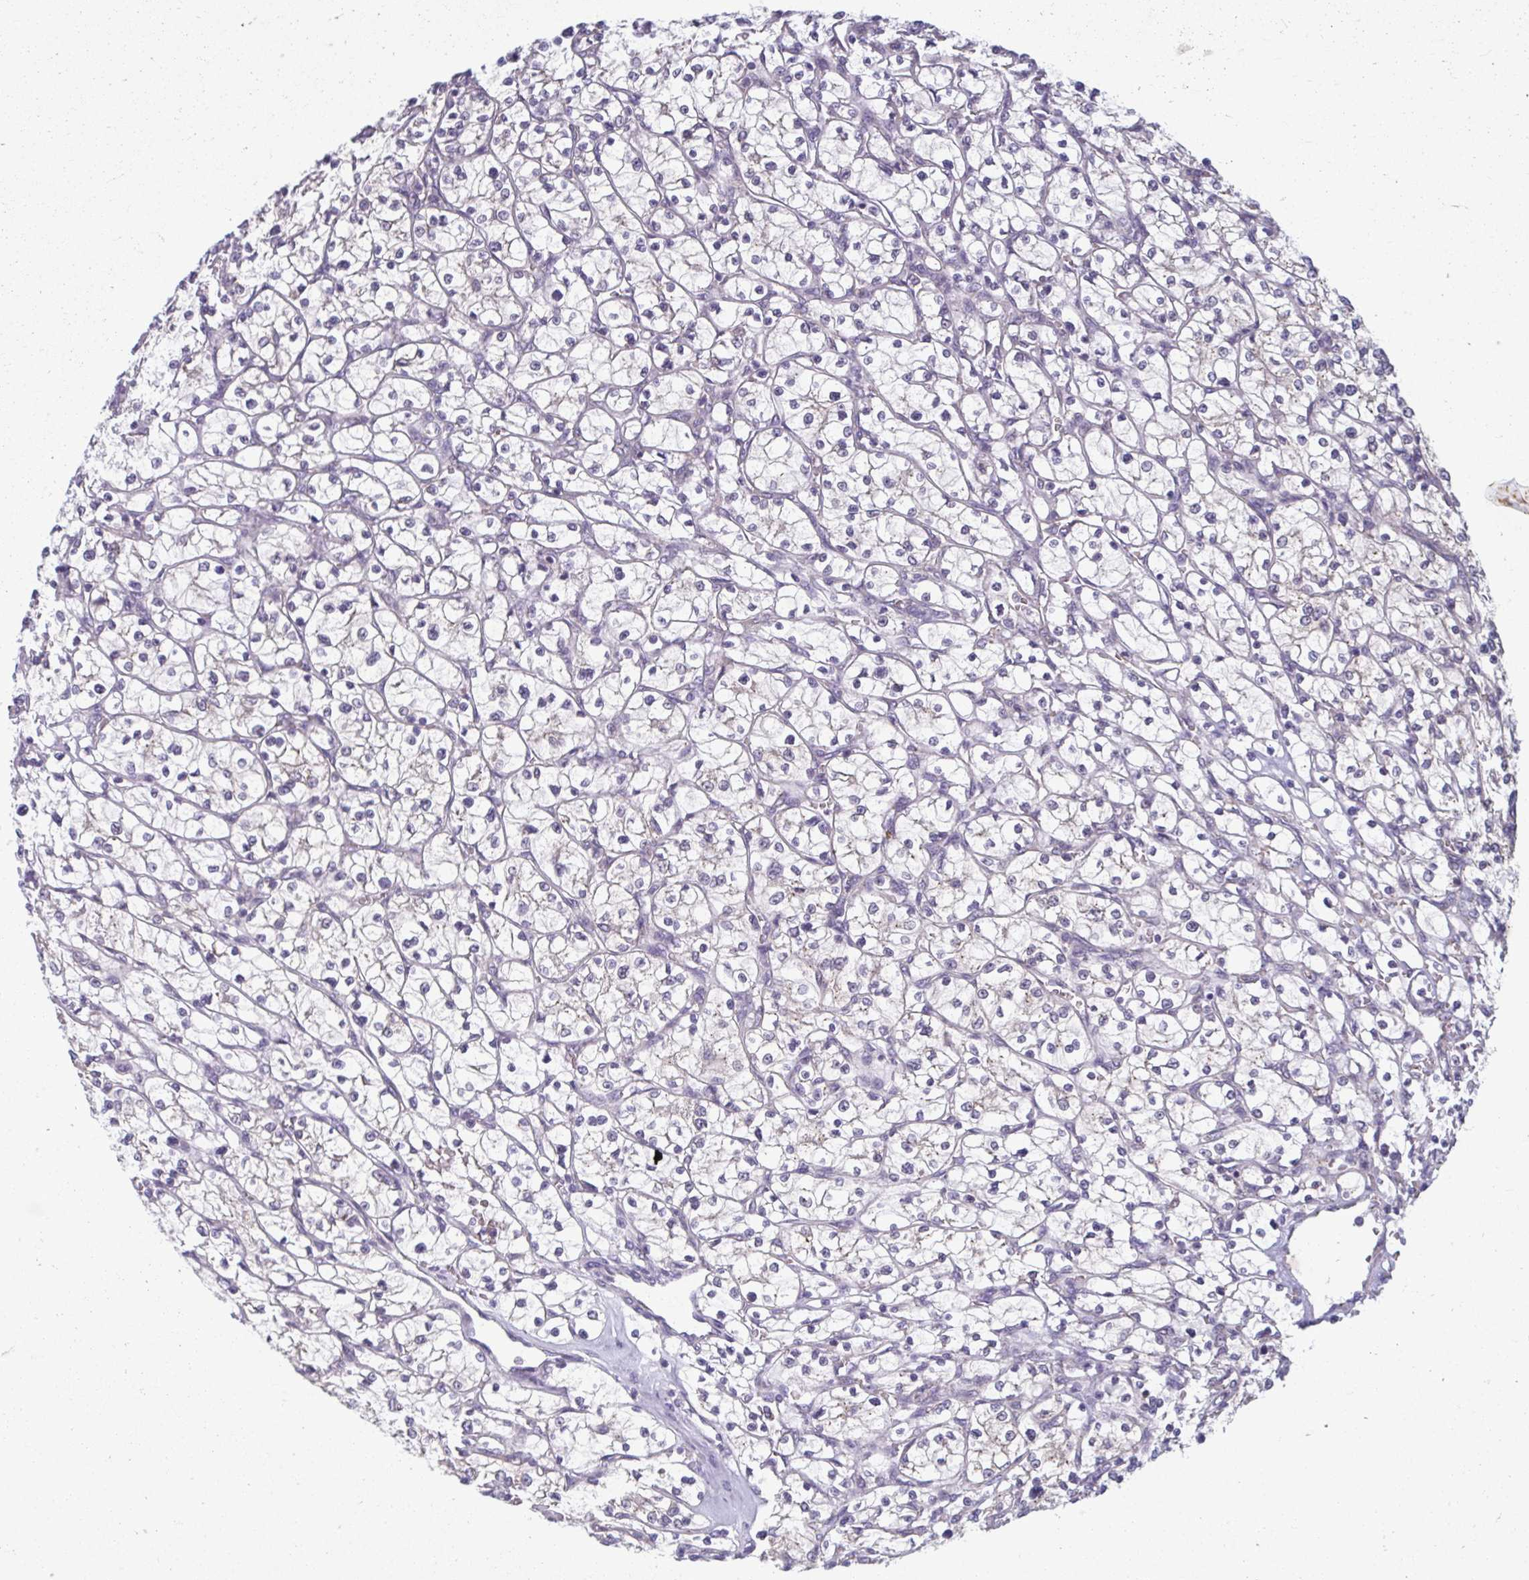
{"staining": {"intensity": "negative", "quantity": "none", "location": "none"}, "tissue": "renal cancer", "cell_type": "Tumor cells", "image_type": "cancer", "snomed": [{"axis": "morphology", "description": "Adenocarcinoma, NOS"}, {"axis": "topography", "description": "Kidney"}], "caption": "There is no significant expression in tumor cells of renal cancer (adenocarcinoma).", "gene": "TMEM108", "patient": {"sex": "female", "age": 64}}